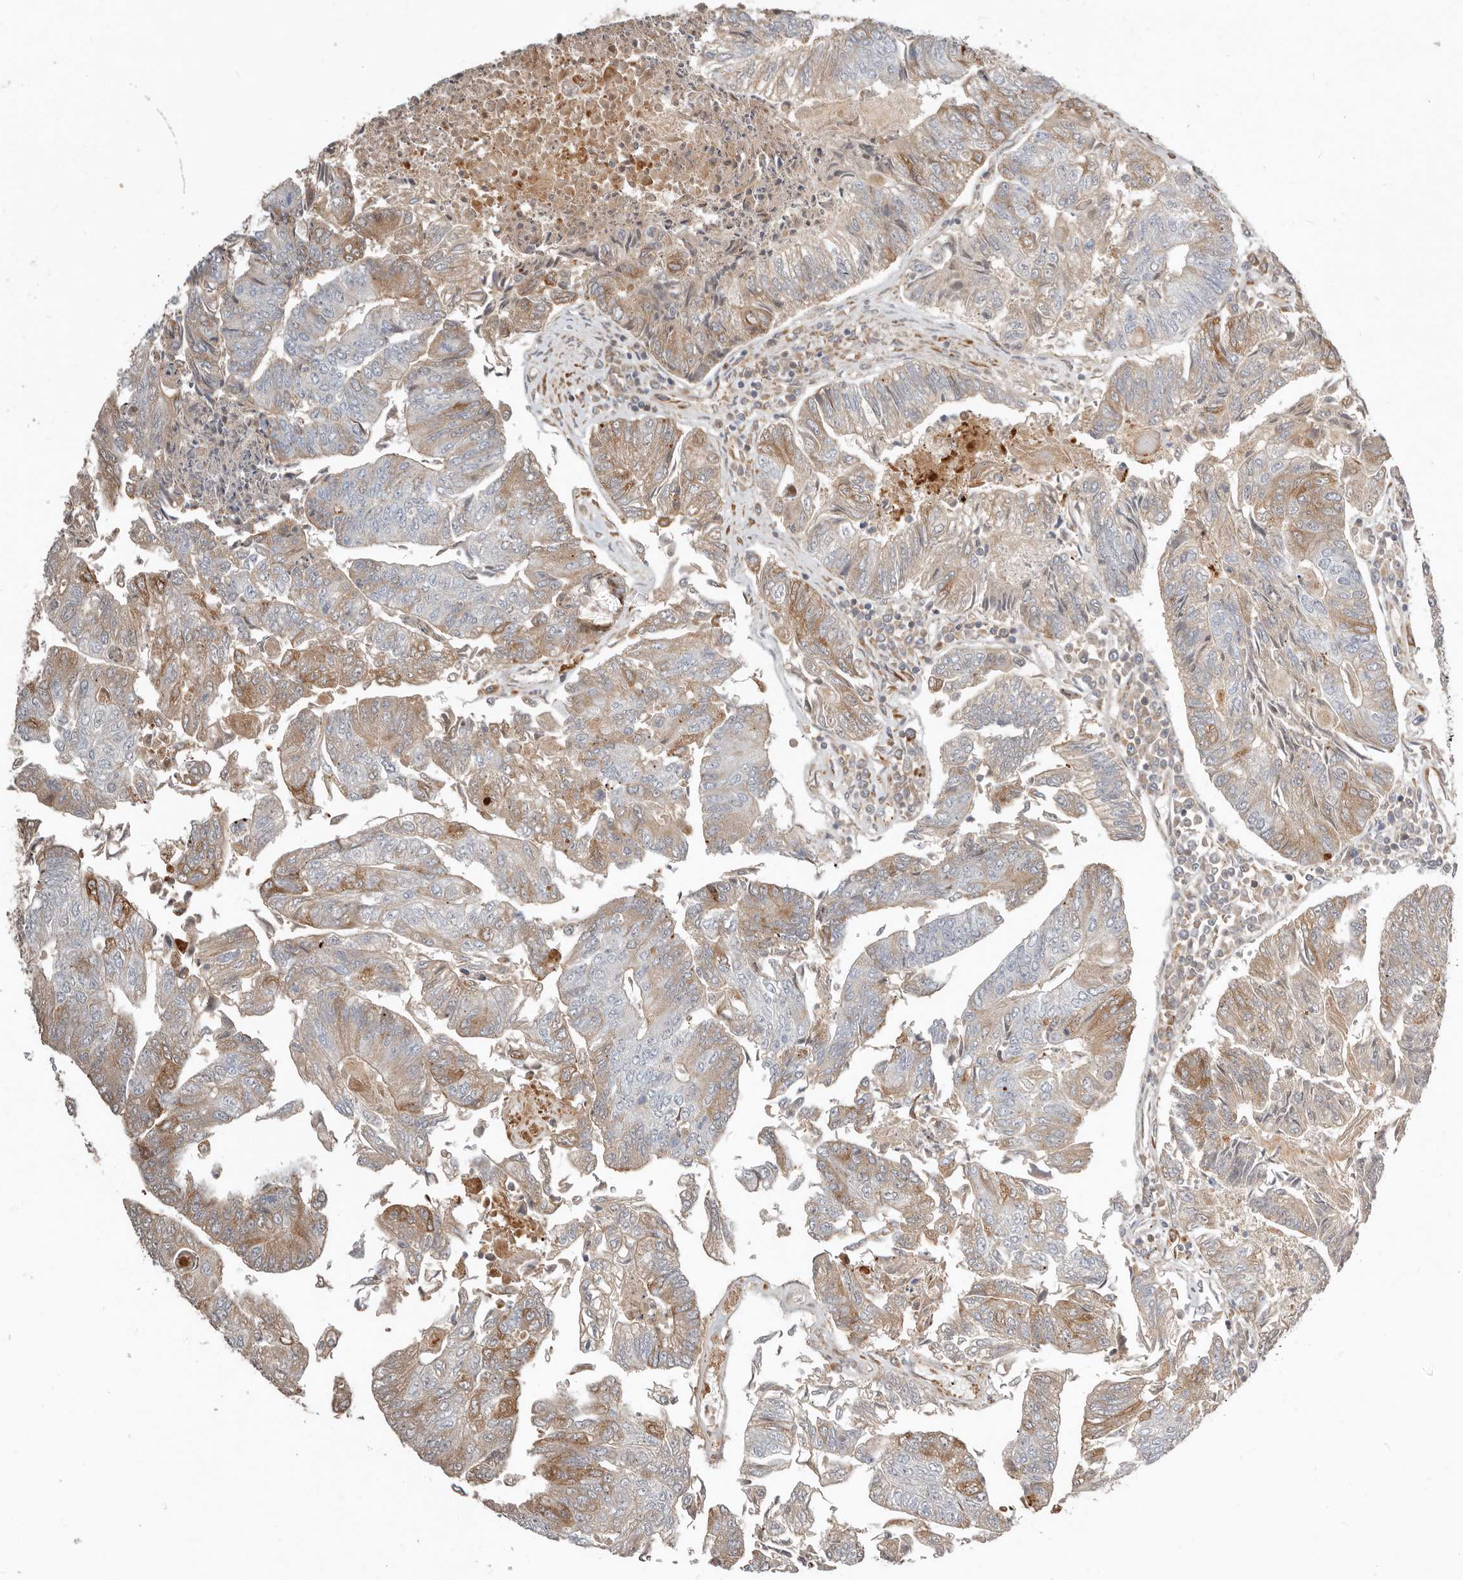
{"staining": {"intensity": "moderate", "quantity": "<25%", "location": "cytoplasmic/membranous"}, "tissue": "colorectal cancer", "cell_type": "Tumor cells", "image_type": "cancer", "snomed": [{"axis": "morphology", "description": "Adenocarcinoma, NOS"}, {"axis": "topography", "description": "Colon"}], "caption": "The immunohistochemical stain shows moderate cytoplasmic/membranous staining in tumor cells of colorectal cancer tissue.", "gene": "MTFR2", "patient": {"sex": "female", "age": 67}}